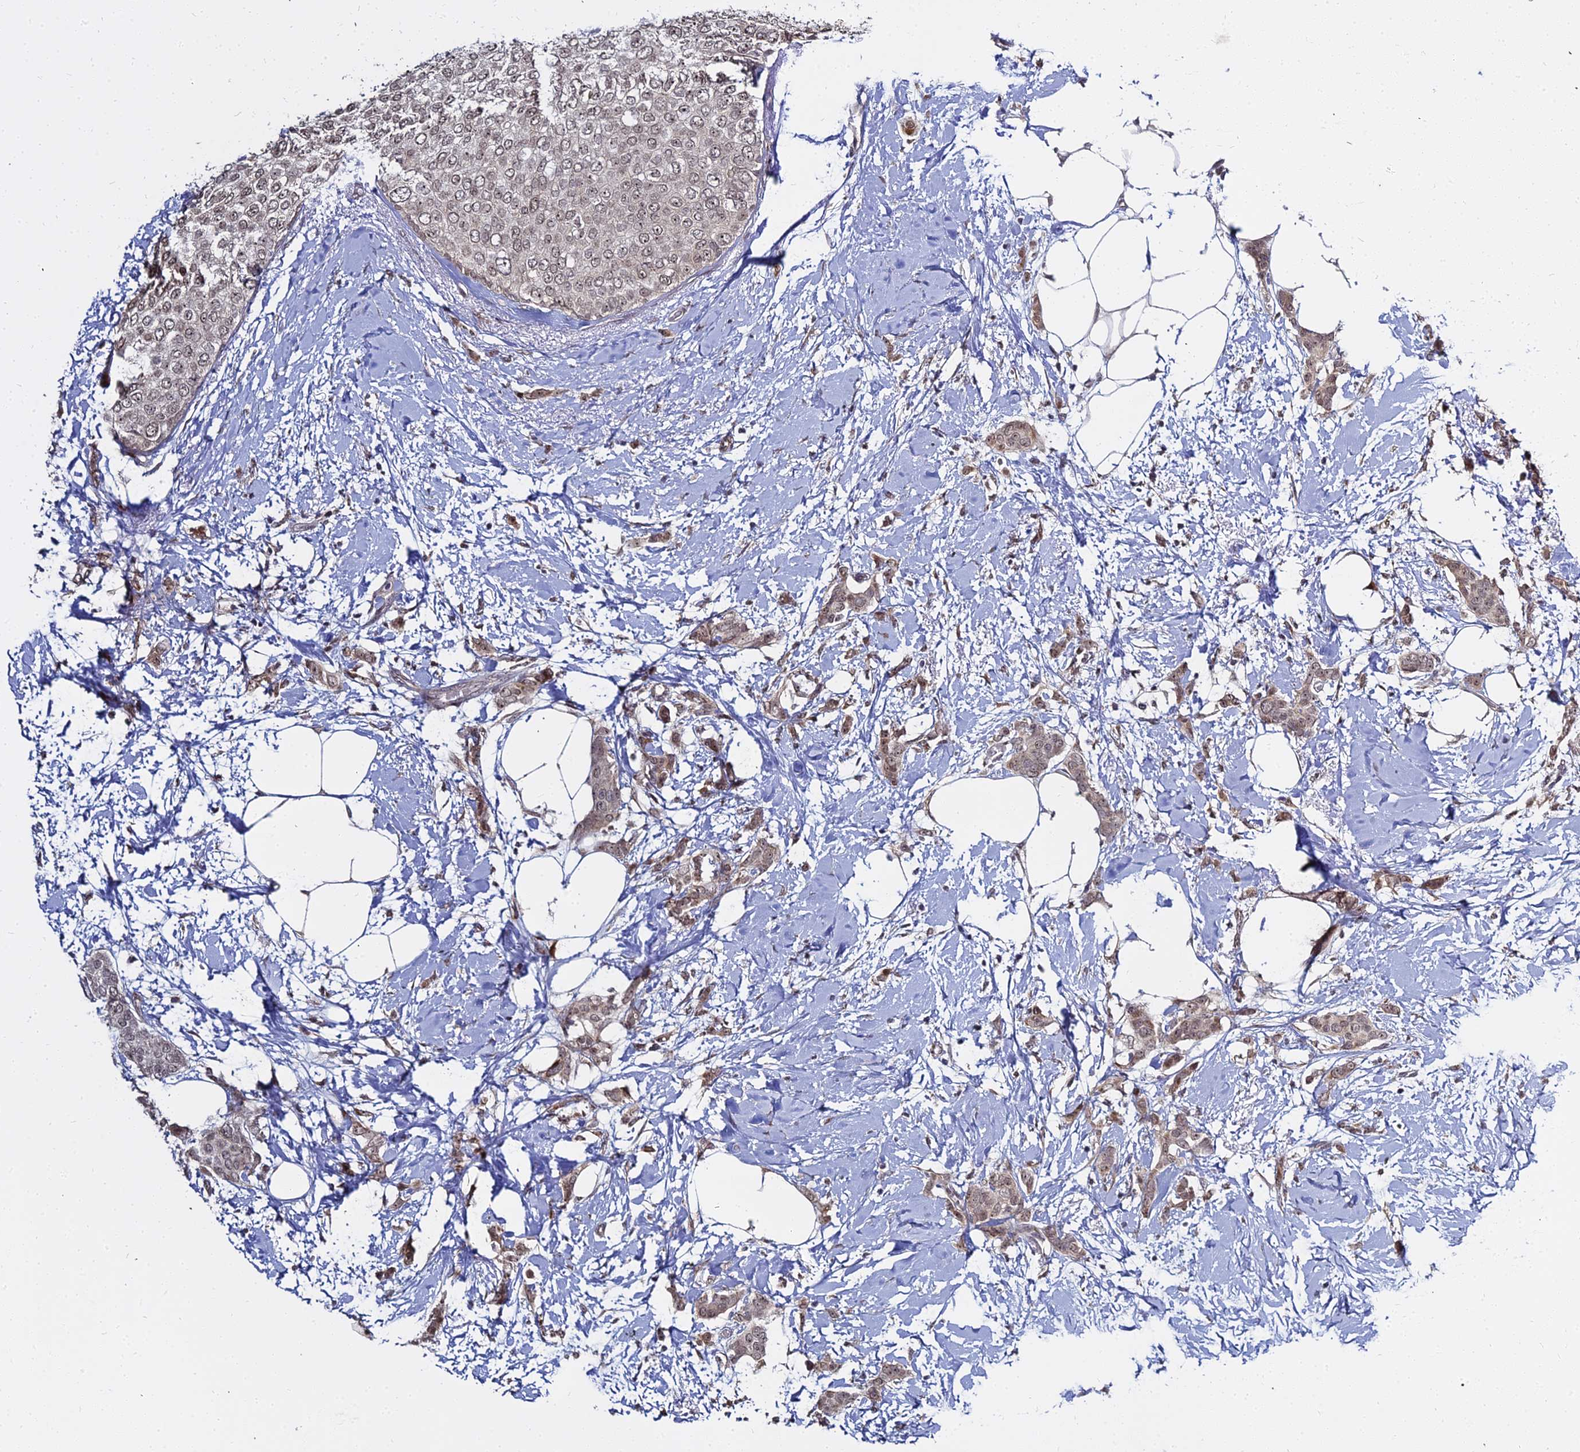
{"staining": {"intensity": "moderate", "quantity": ">75%", "location": "nuclear"}, "tissue": "breast cancer", "cell_type": "Tumor cells", "image_type": "cancer", "snomed": [{"axis": "morphology", "description": "Duct carcinoma"}, {"axis": "topography", "description": "Breast"}], "caption": "Immunohistochemical staining of breast cancer (infiltrating ductal carcinoma) exhibits moderate nuclear protein positivity in approximately >75% of tumor cells.", "gene": "ABCA2", "patient": {"sex": "female", "age": 72}}